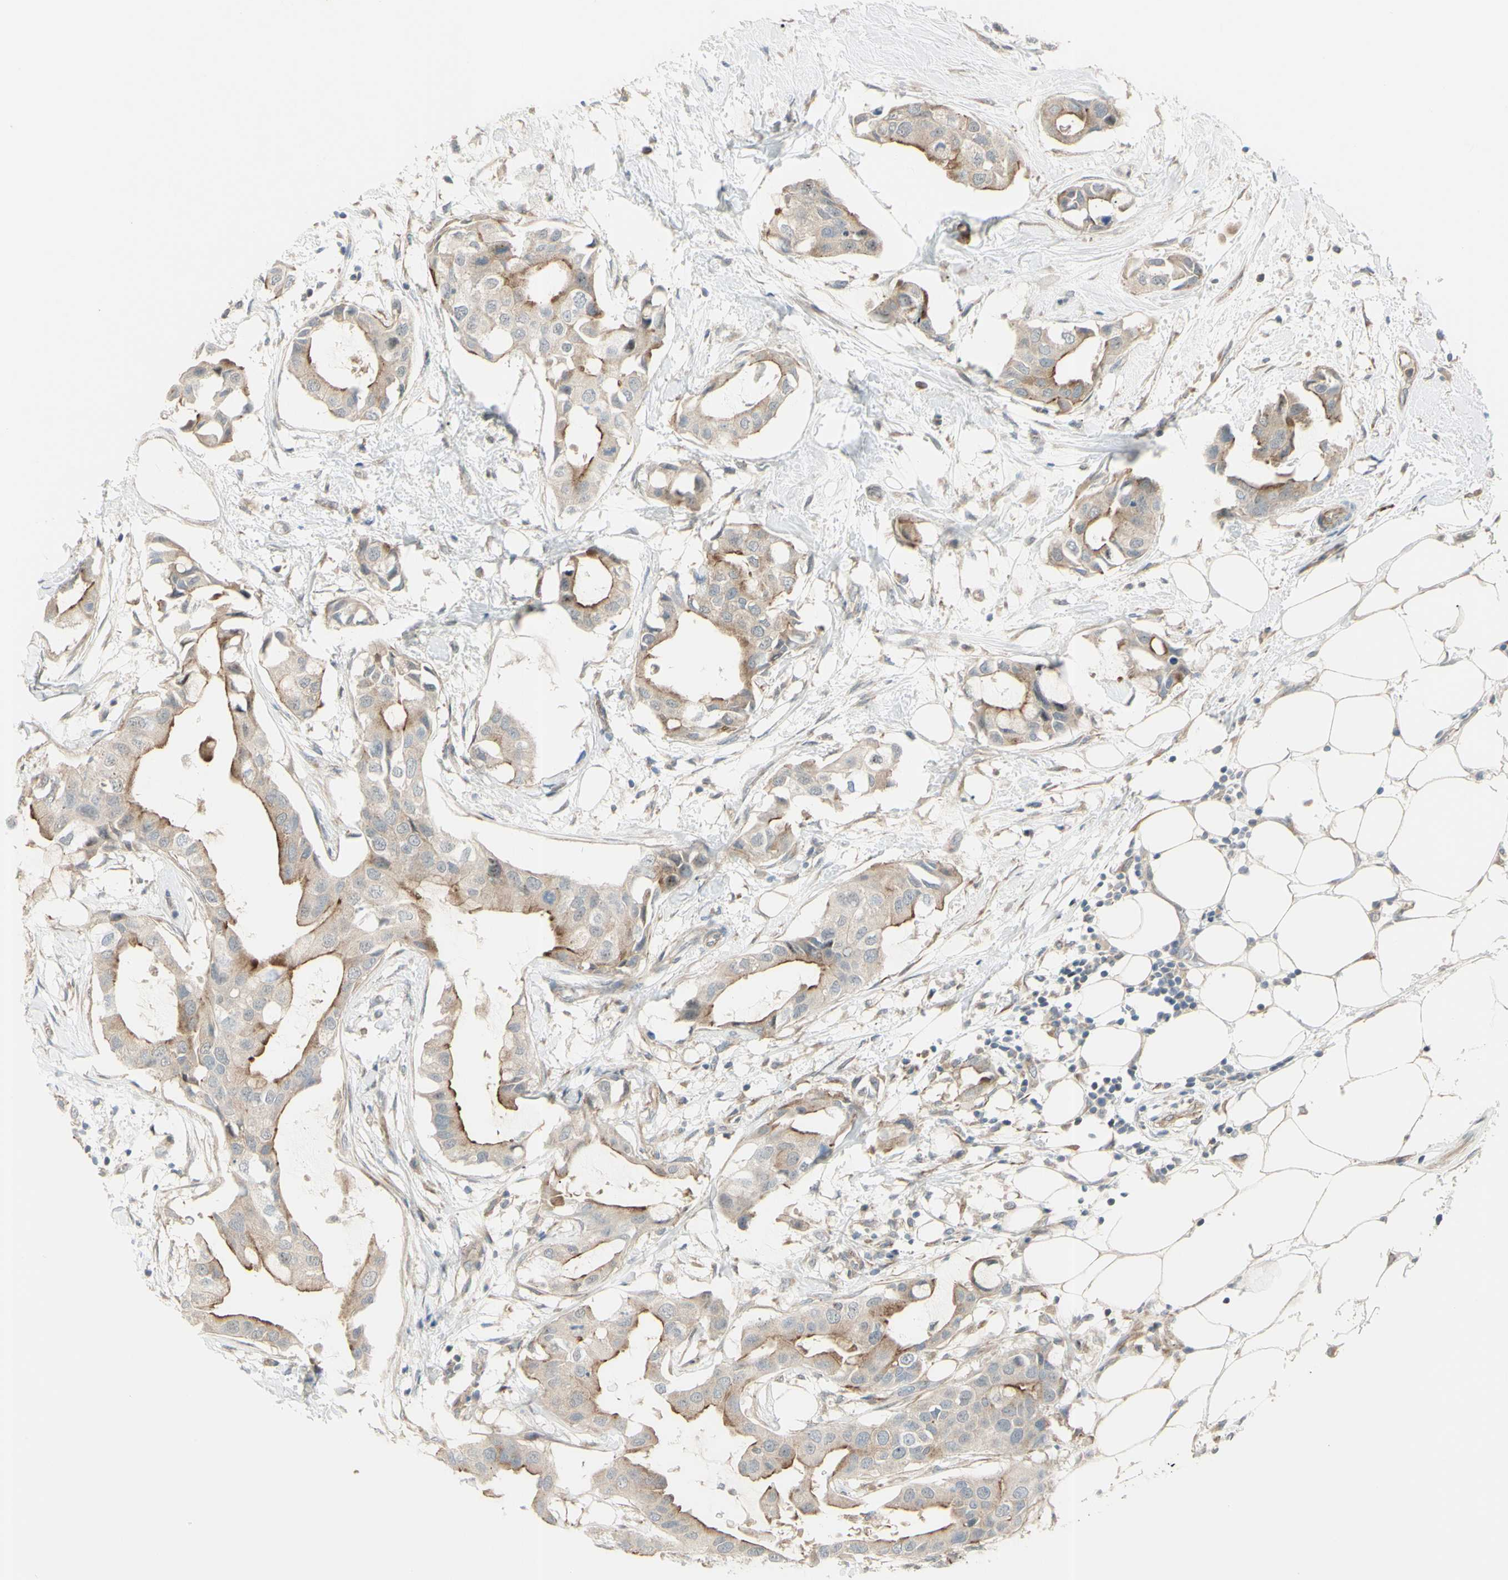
{"staining": {"intensity": "weak", "quantity": ">75%", "location": "cytoplasmic/membranous"}, "tissue": "breast cancer", "cell_type": "Tumor cells", "image_type": "cancer", "snomed": [{"axis": "morphology", "description": "Duct carcinoma"}, {"axis": "topography", "description": "Breast"}], "caption": "This is an image of immunohistochemistry (IHC) staining of infiltrating ductal carcinoma (breast), which shows weak positivity in the cytoplasmic/membranous of tumor cells.", "gene": "LMTK2", "patient": {"sex": "female", "age": 40}}